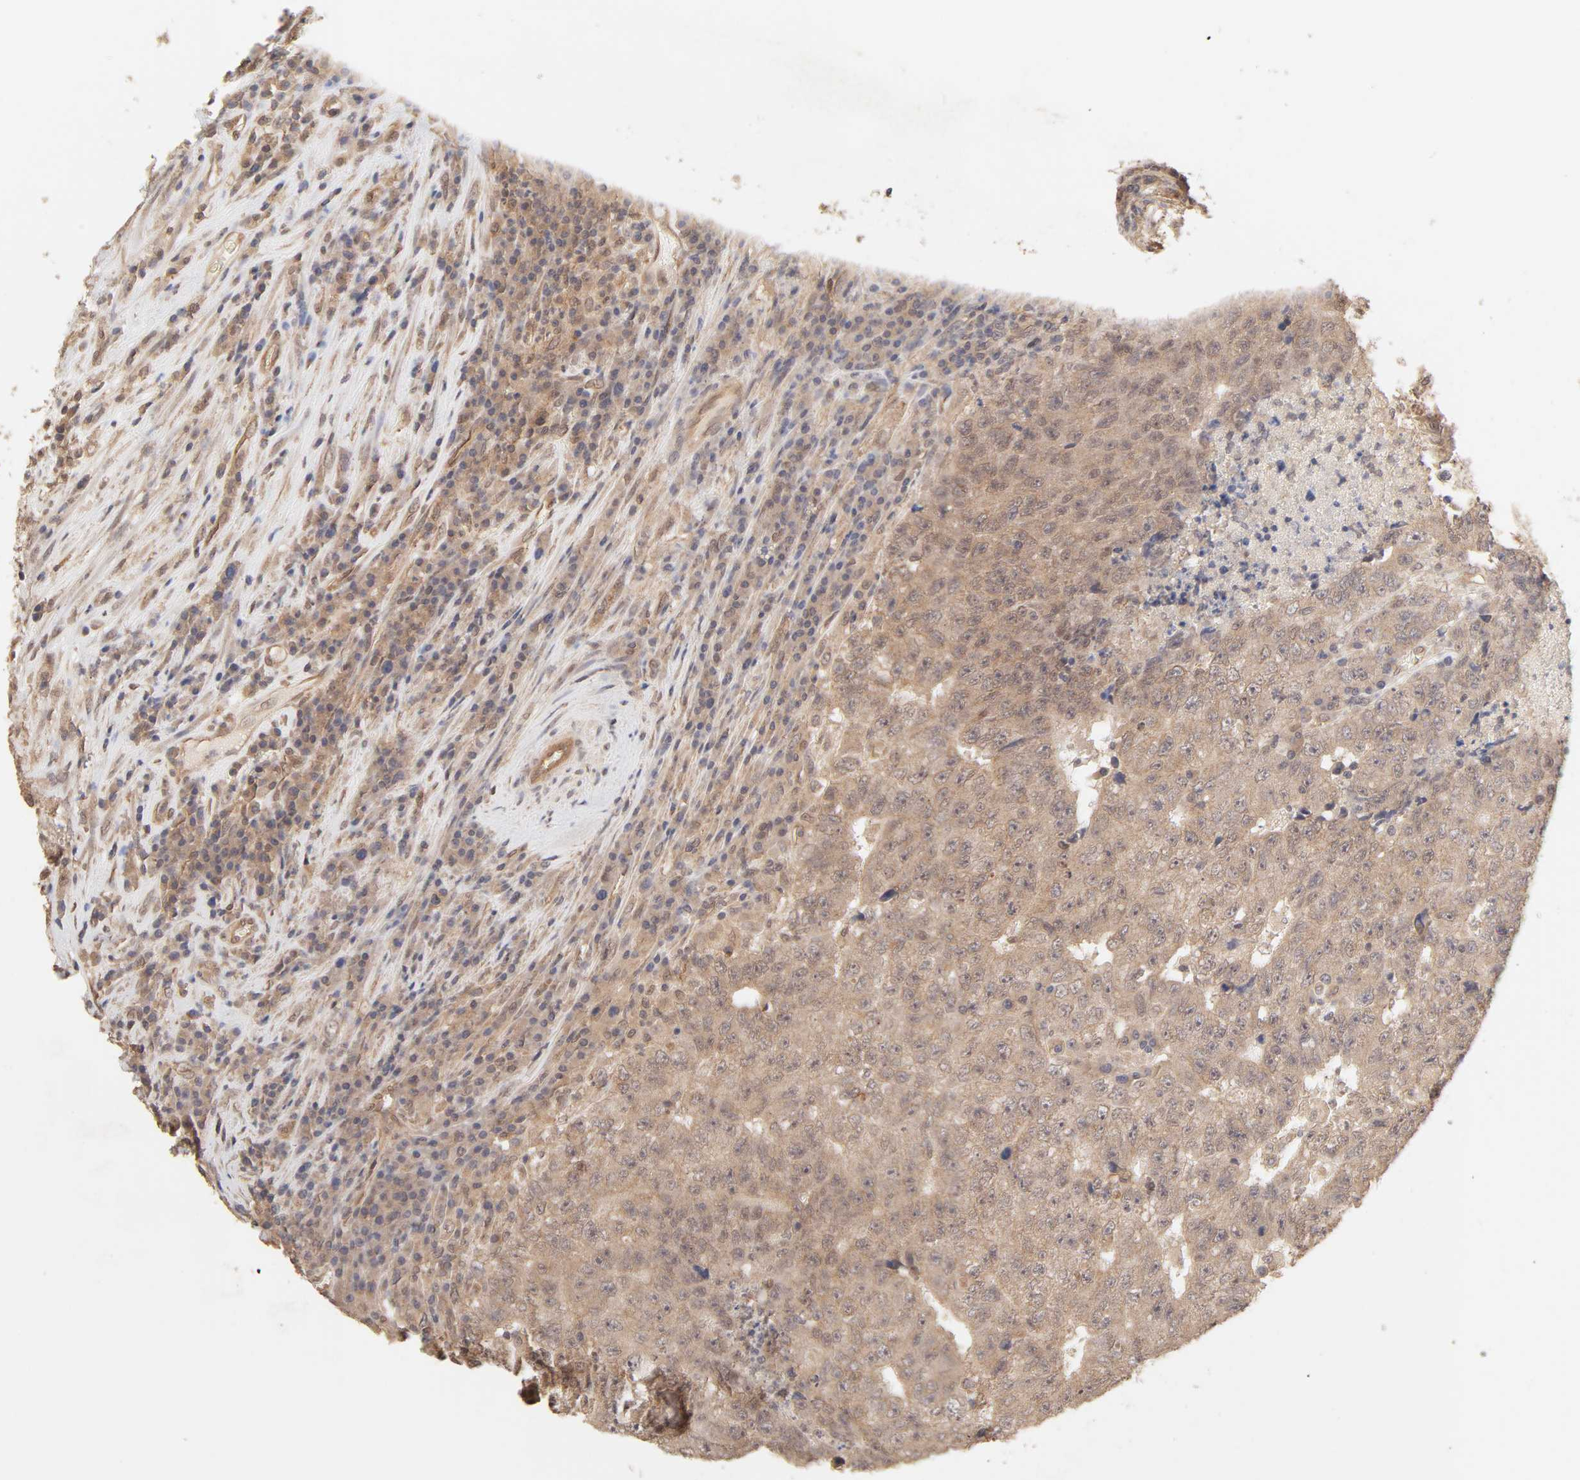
{"staining": {"intensity": "moderate", "quantity": ">75%", "location": "cytoplasmic/membranous"}, "tissue": "testis cancer", "cell_type": "Tumor cells", "image_type": "cancer", "snomed": [{"axis": "morphology", "description": "Necrosis, NOS"}, {"axis": "morphology", "description": "Carcinoma, Embryonal, NOS"}, {"axis": "topography", "description": "Testis"}], "caption": "Immunohistochemistry (IHC) staining of testis cancer (embryonal carcinoma), which exhibits medium levels of moderate cytoplasmic/membranous staining in approximately >75% of tumor cells indicating moderate cytoplasmic/membranous protein expression. The staining was performed using DAB (brown) for protein detection and nuclei were counterstained in hematoxylin (blue).", "gene": "MAPK1", "patient": {"sex": "male", "age": 19}}